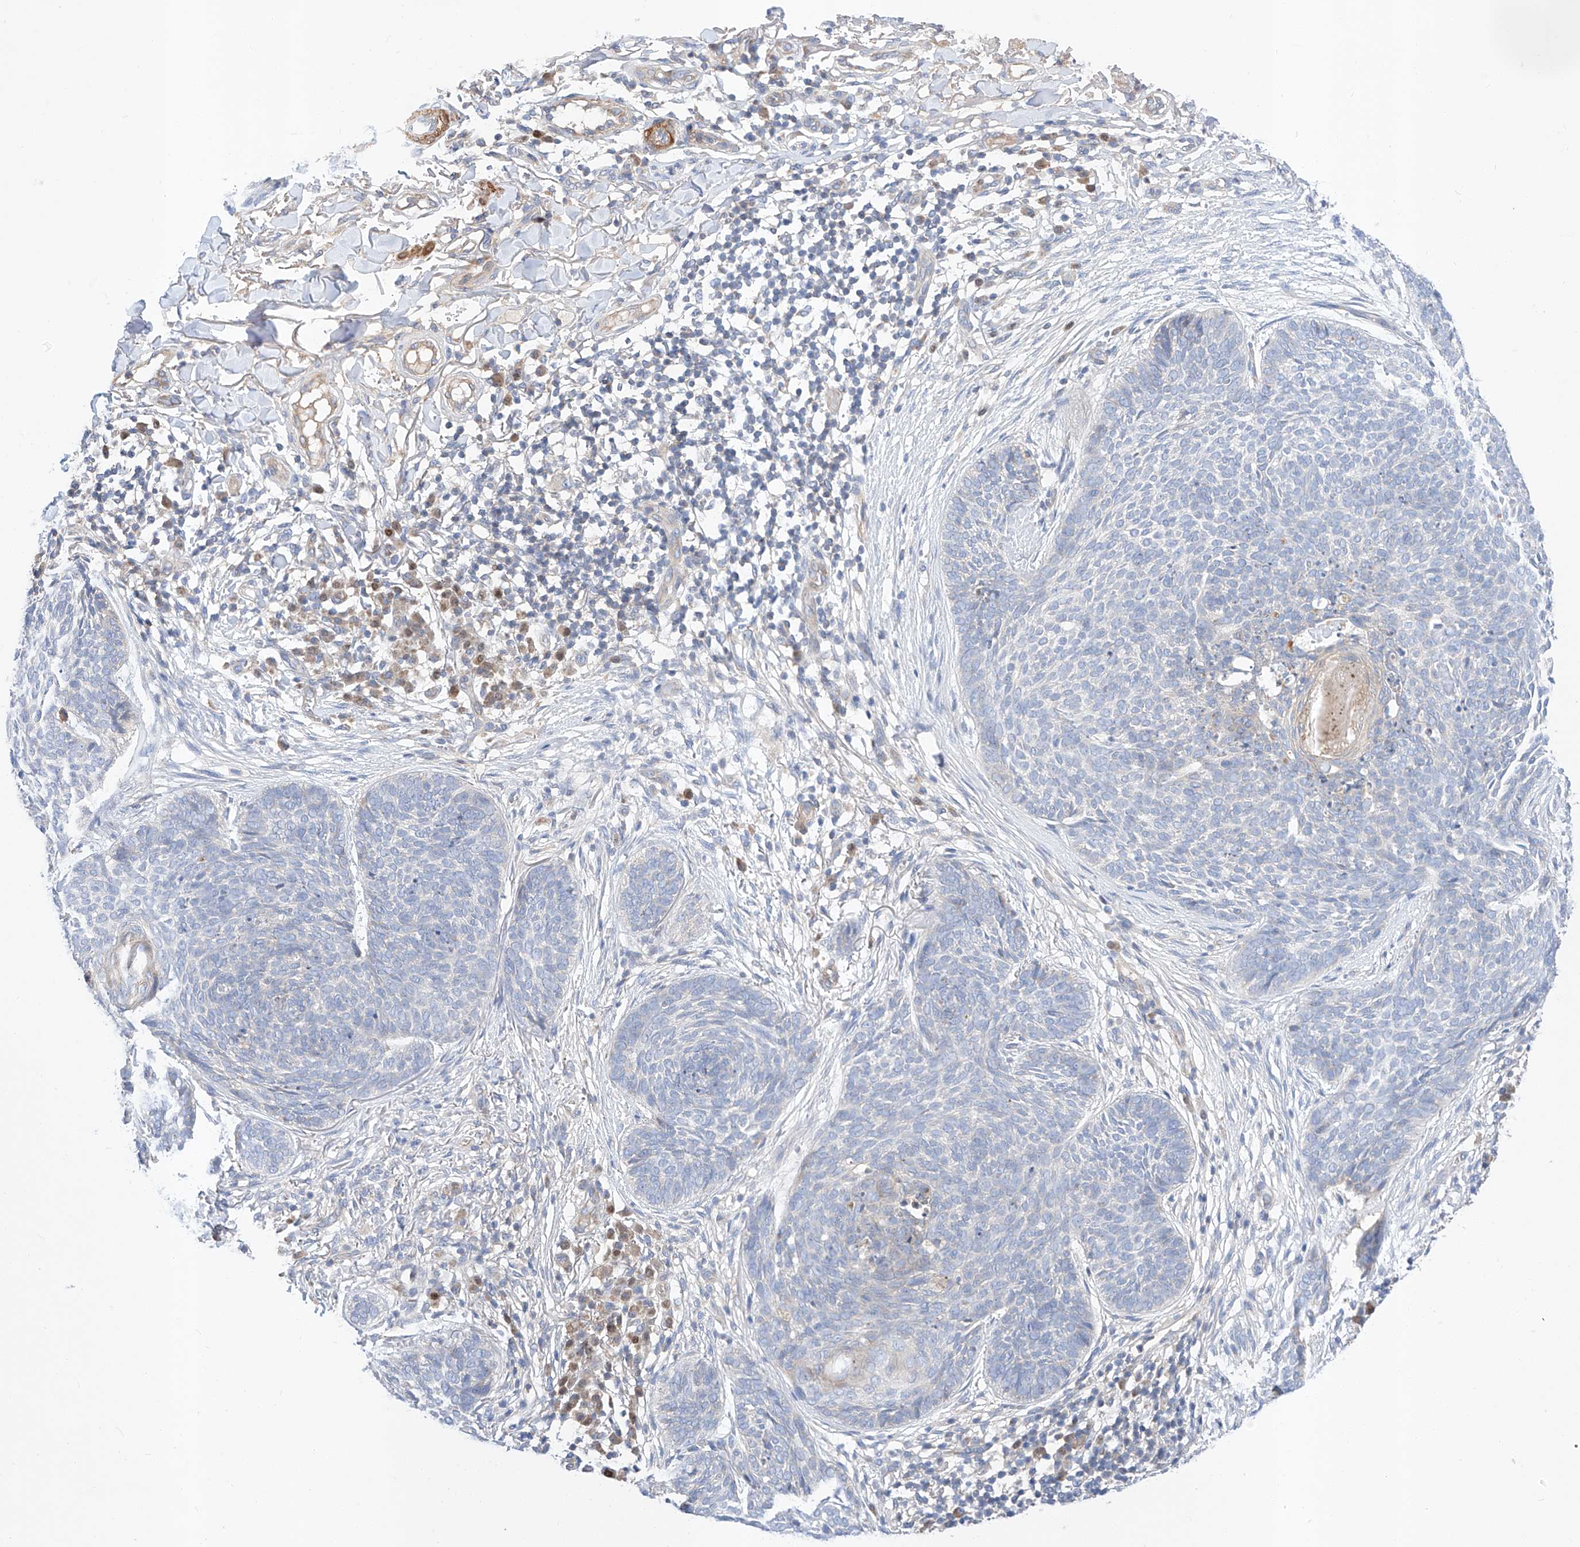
{"staining": {"intensity": "negative", "quantity": "none", "location": "none"}, "tissue": "skin cancer", "cell_type": "Tumor cells", "image_type": "cancer", "snomed": [{"axis": "morphology", "description": "Basal cell carcinoma"}, {"axis": "topography", "description": "Skin"}], "caption": "Immunohistochemistry of basal cell carcinoma (skin) demonstrates no expression in tumor cells.", "gene": "C6orf118", "patient": {"sex": "female", "age": 64}}